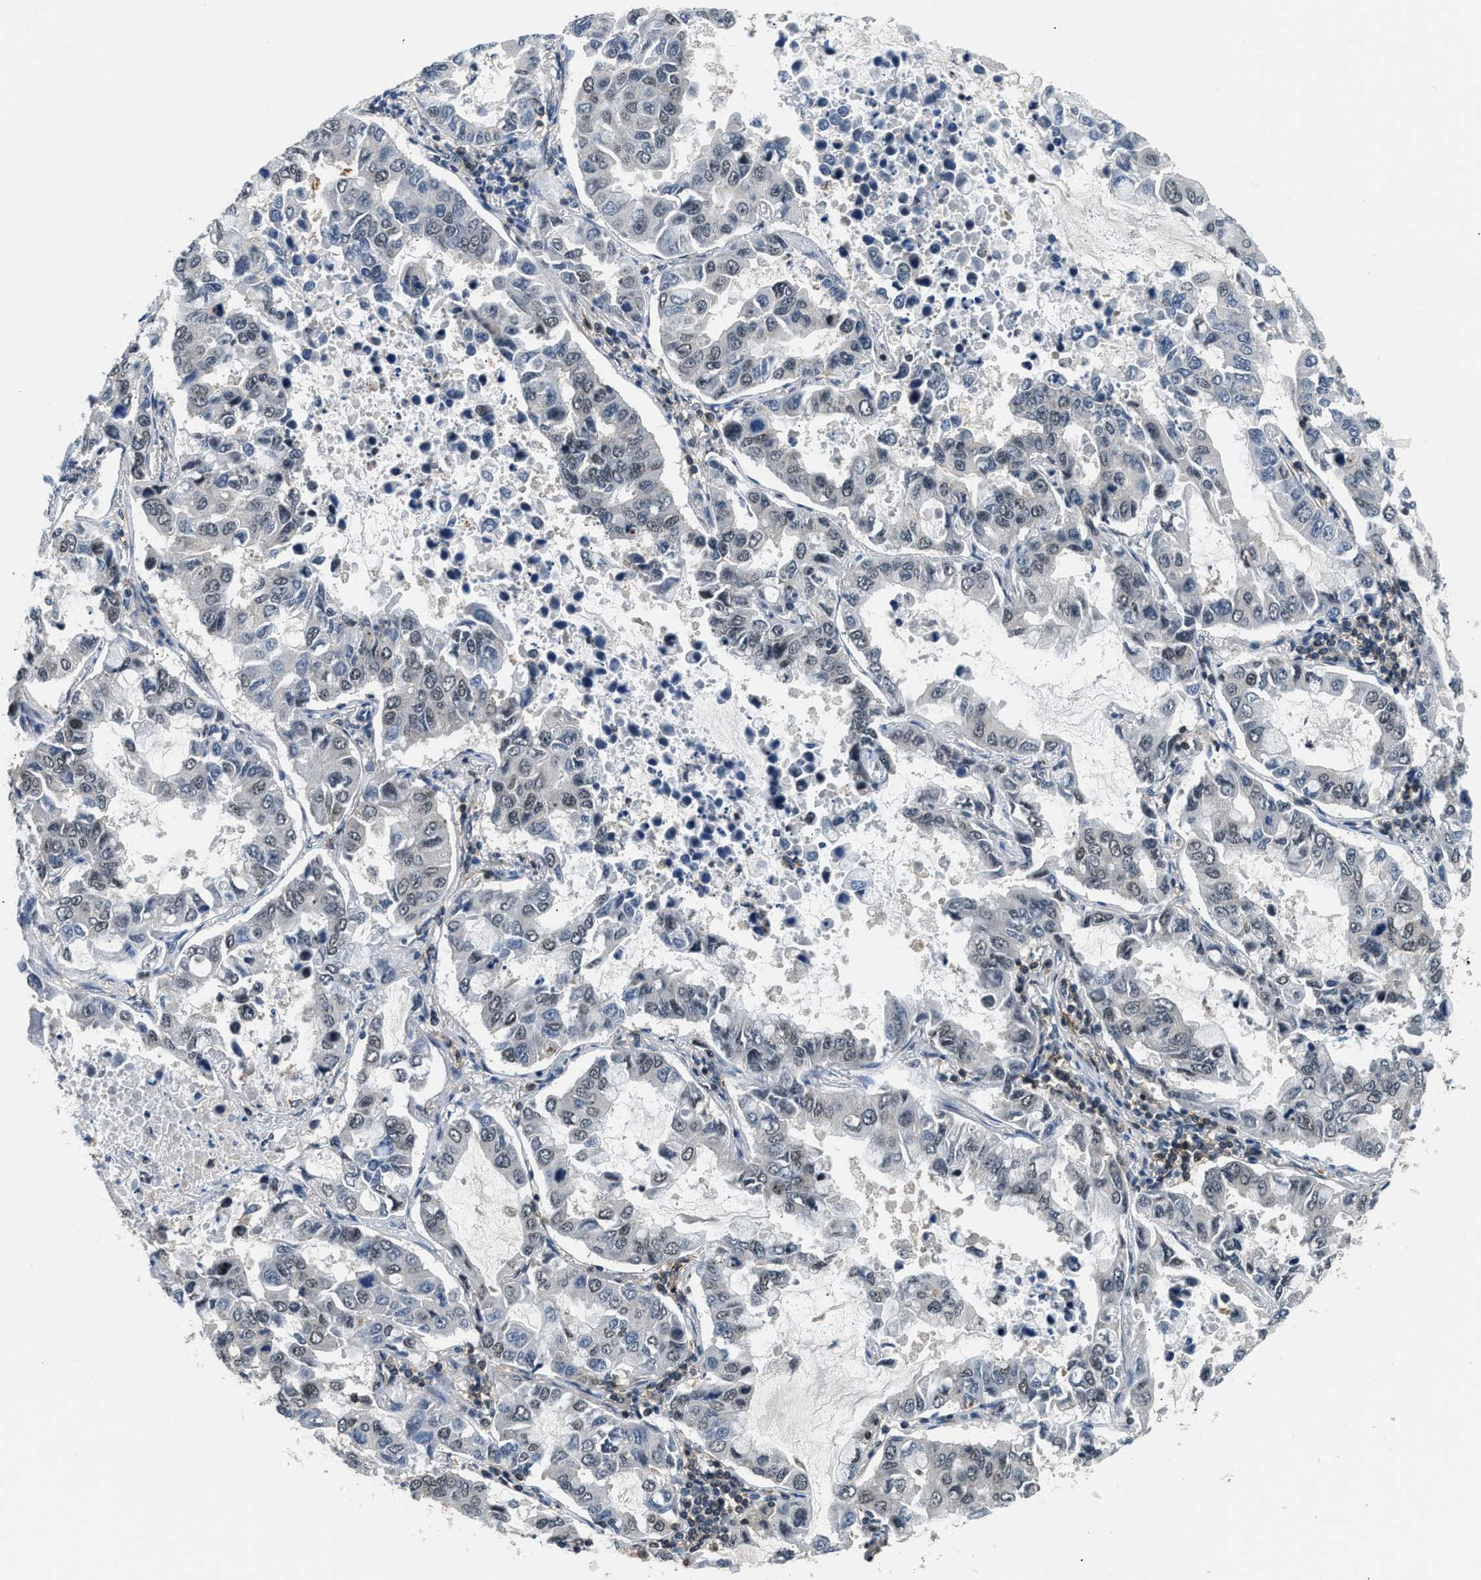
{"staining": {"intensity": "negative", "quantity": "none", "location": "none"}, "tissue": "lung cancer", "cell_type": "Tumor cells", "image_type": "cancer", "snomed": [{"axis": "morphology", "description": "Adenocarcinoma, NOS"}, {"axis": "topography", "description": "Lung"}], "caption": "DAB immunohistochemical staining of lung cancer displays no significant expression in tumor cells.", "gene": "MTMR1", "patient": {"sex": "male", "age": 64}}